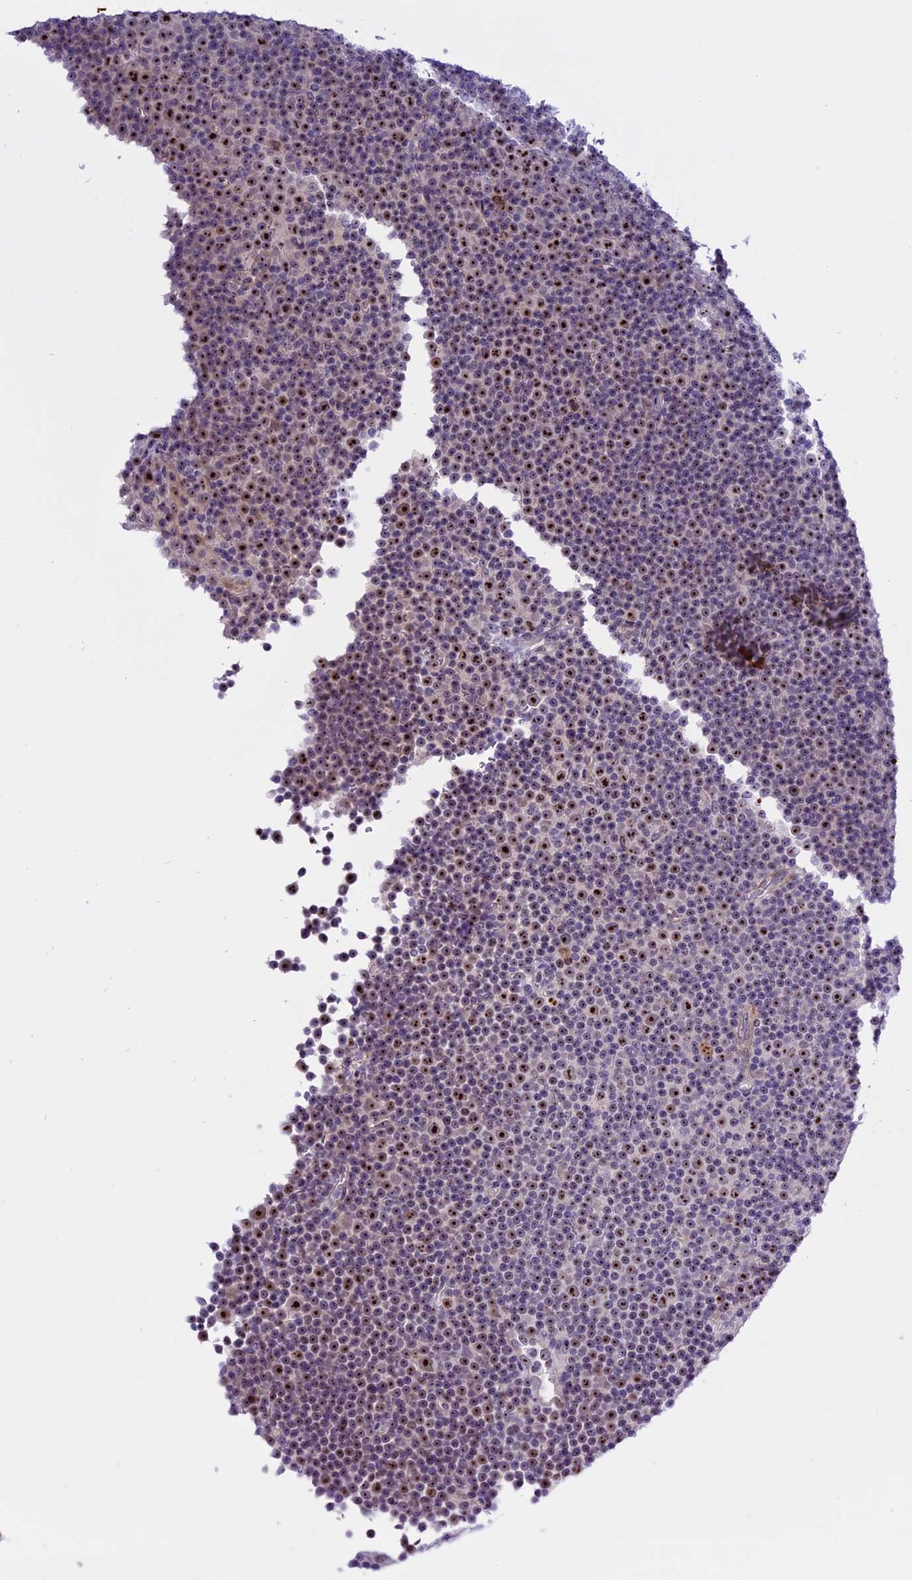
{"staining": {"intensity": "moderate", "quantity": "25%-75%", "location": "nuclear"}, "tissue": "lymphoma", "cell_type": "Tumor cells", "image_type": "cancer", "snomed": [{"axis": "morphology", "description": "Malignant lymphoma, non-Hodgkin's type, Low grade"}, {"axis": "topography", "description": "Lymph node"}], "caption": "IHC histopathology image of human malignant lymphoma, non-Hodgkin's type (low-grade) stained for a protein (brown), which demonstrates medium levels of moderate nuclear positivity in about 25%-75% of tumor cells.", "gene": "TBL3", "patient": {"sex": "female", "age": 67}}